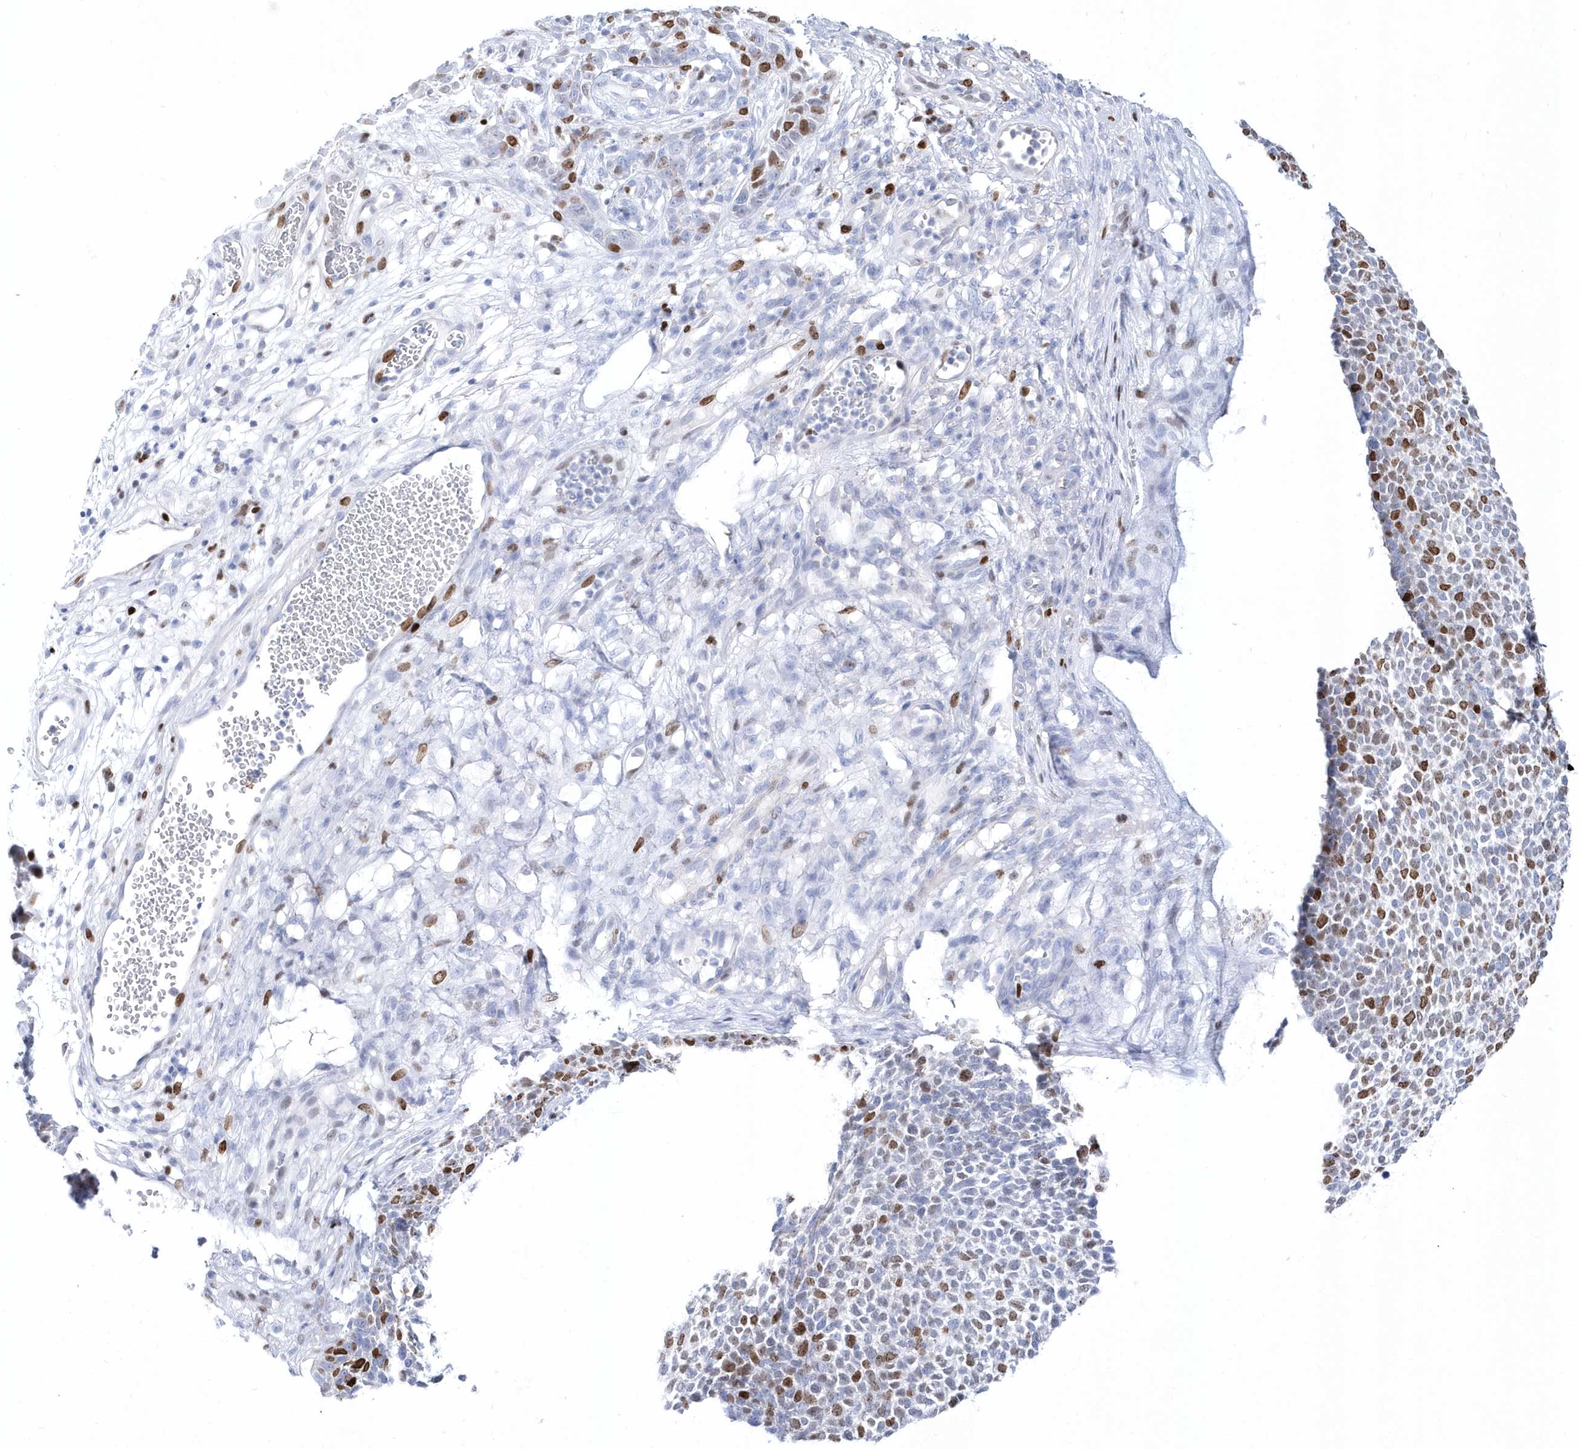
{"staining": {"intensity": "moderate", "quantity": "25%-75%", "location": "nuclear"}, "tissue": "skin cancer", "cell_type": "Tumor cells", "image_type": "cancer", "snomed": [{"axis": "morphology", "description": "Basal cell carcinoma"}, {"axis": "topography", "description": "Skin"}], "caption": "Skin basal cell carcinoma stained with IHC demonstrates moderate nuclear staining in about 25%-75% of tumor cells. The staining is performed using DAB brown chromogen to label protein expression. The nuclei are counter-stained blue using hematoxylin.", "gene": "TMCO6", "patient": {"sex": "female", "age": 84}}